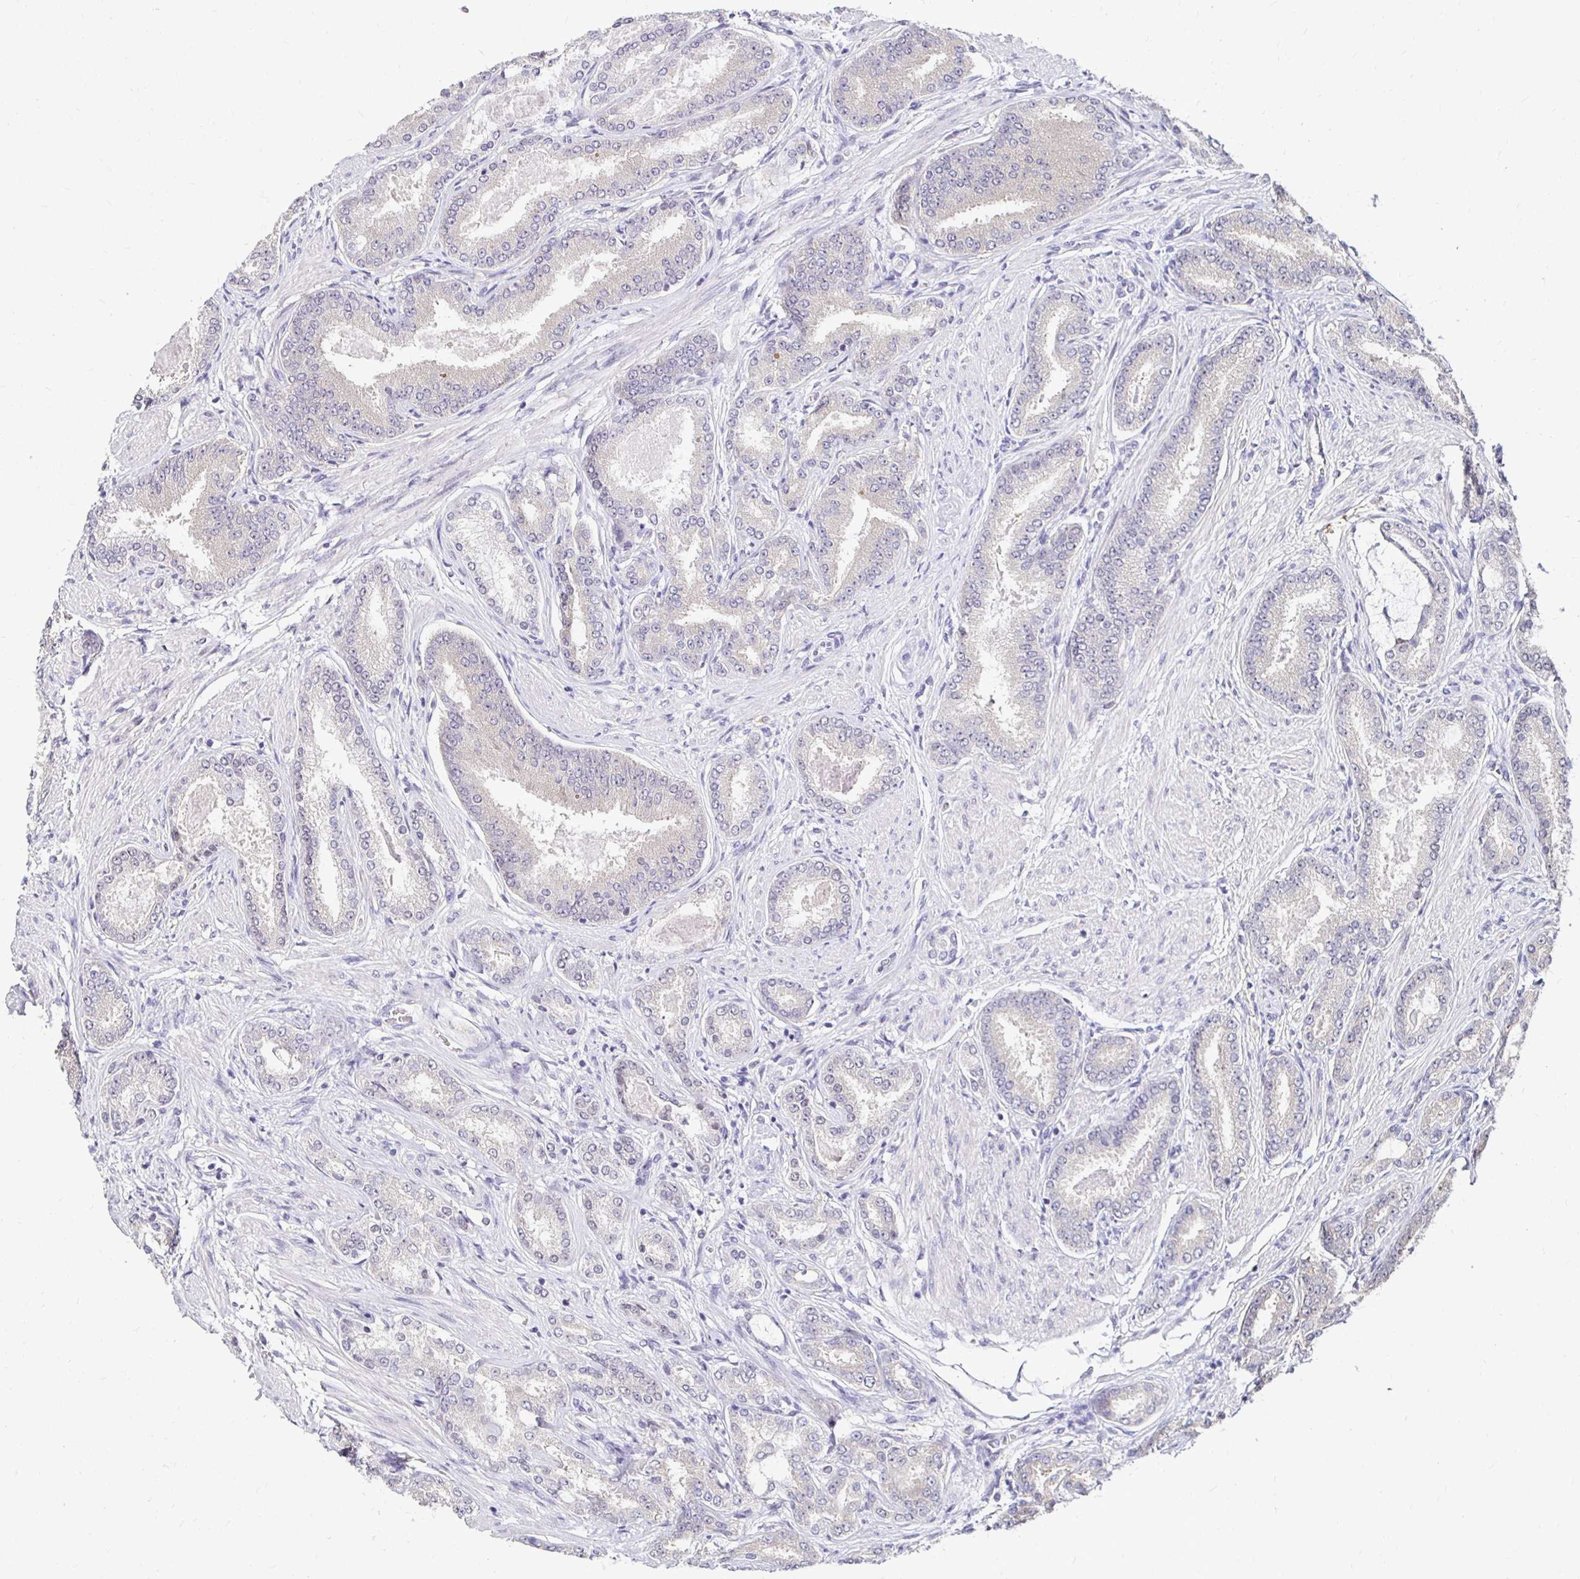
{"staining": {"intensity": "negative", "quantity": "none", "location": "none"}, "tissue": "prostate cancer", "cell_type": "Tumor cells", "image_type": "cancer", "snomed": [{"axis": "morphology", "description": "Adenocarcinoma, High grade"}, {"axis": "topography", "description": "Prostate"}], "caption": "Immunohistochemistry (IHC) of human prostate cancer demonstrates no positivity in tumor cells. (Immunohistochemistry (IHC), brightfield microscopy, high magnification).", "gene": "PADI2", "patient": {"sex": "male", "age": 63}}